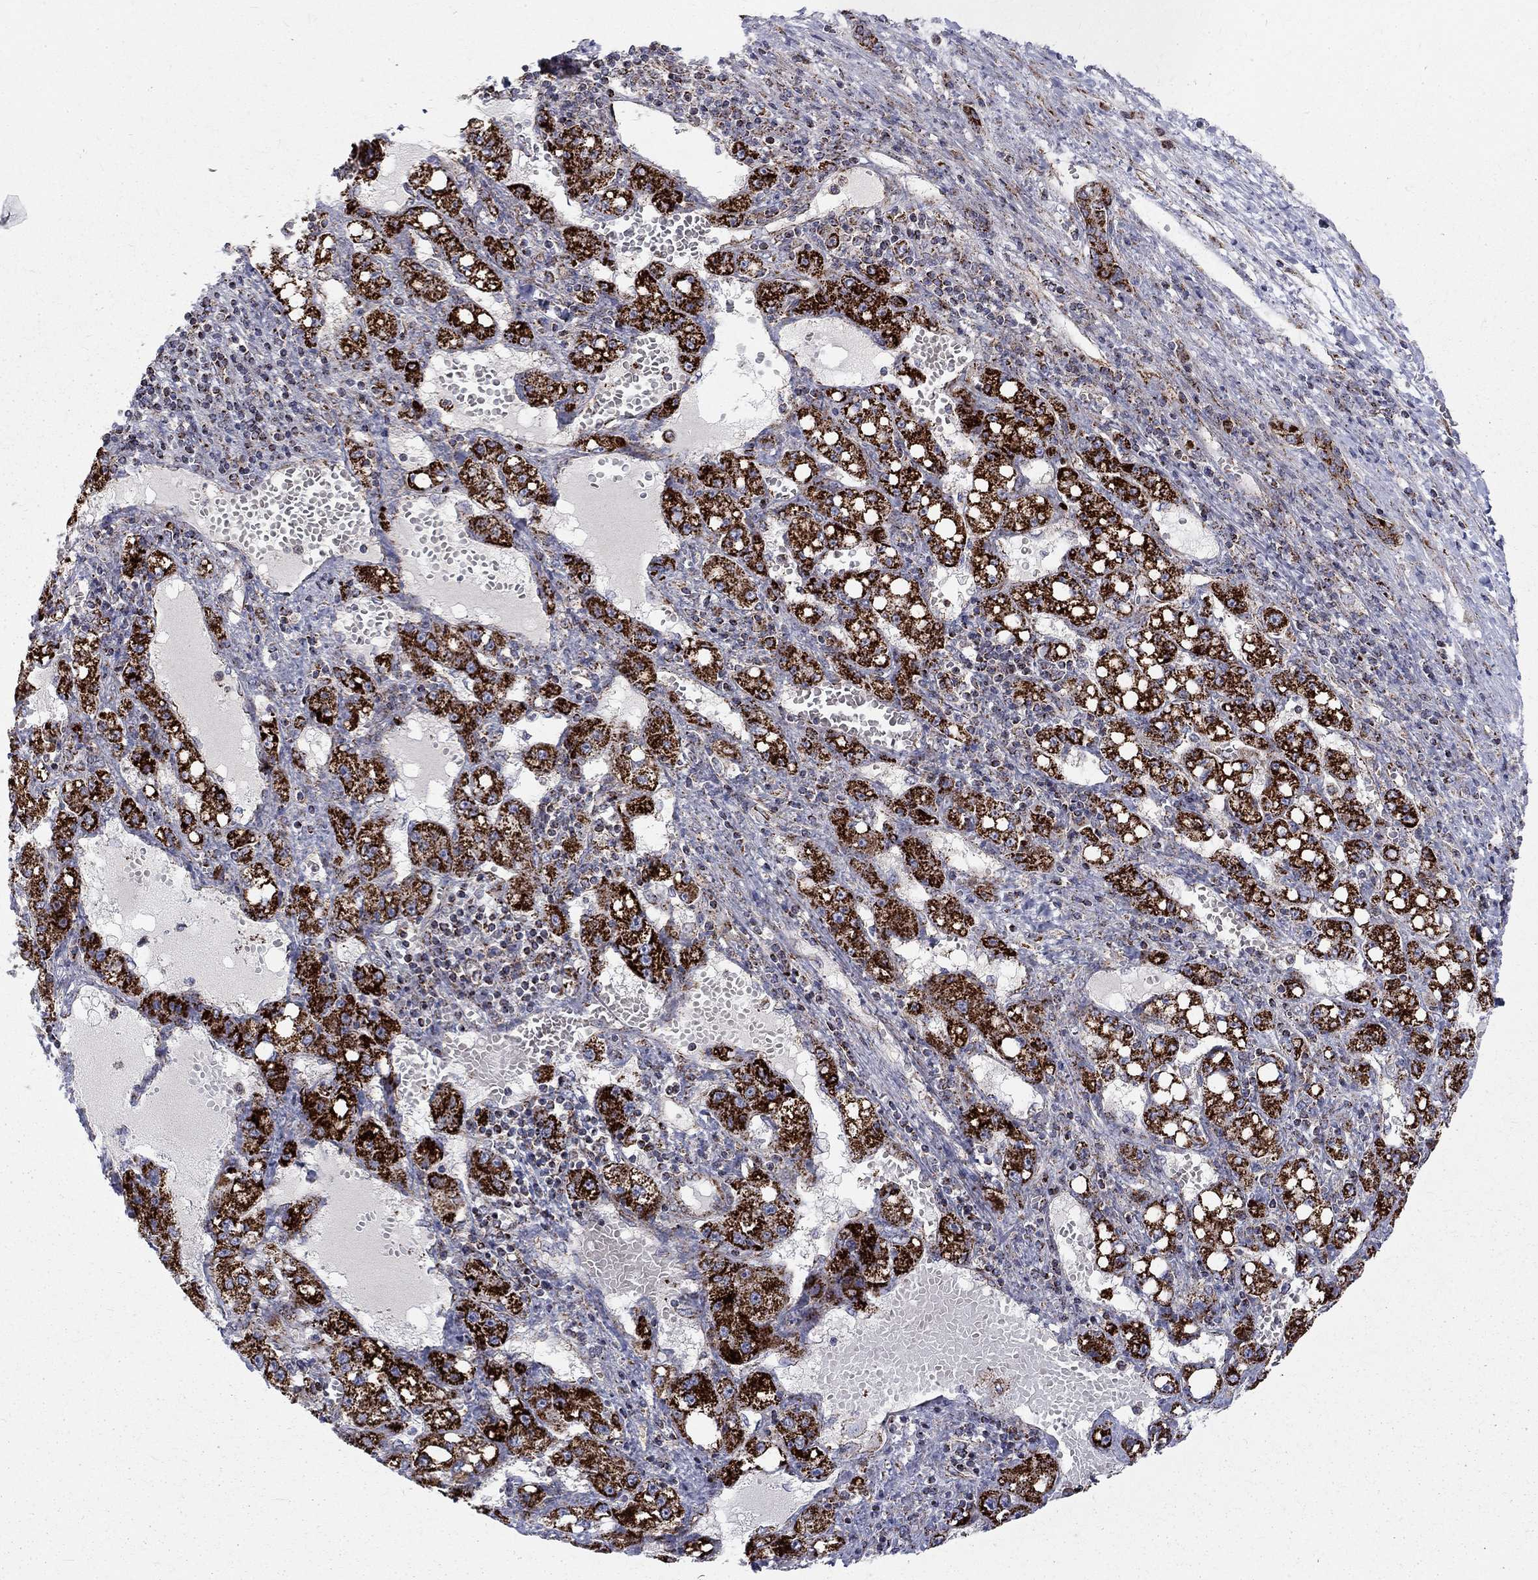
{"staining": {"intensity": "strong", "quantity": ">75%", "location": "cytoplasmic/membranous"}, "tissue": "liver cancer", "cell_type": "Tumor cells", "image_type": "cancer", "snomed": [{"axis": "morphology", "description": "Carcinoma, Hepatocellular, NOS"}, {"axis": "topography", "description": "Liver"}], "caption": "Immunohistochemical staining of liver cancer shows high levels of strong cytoplasmic/membranous protein expression in about >75% of tumor cells.", "gene": "ALDH1B1", "patient": {"sex": "female", "age": 65}}